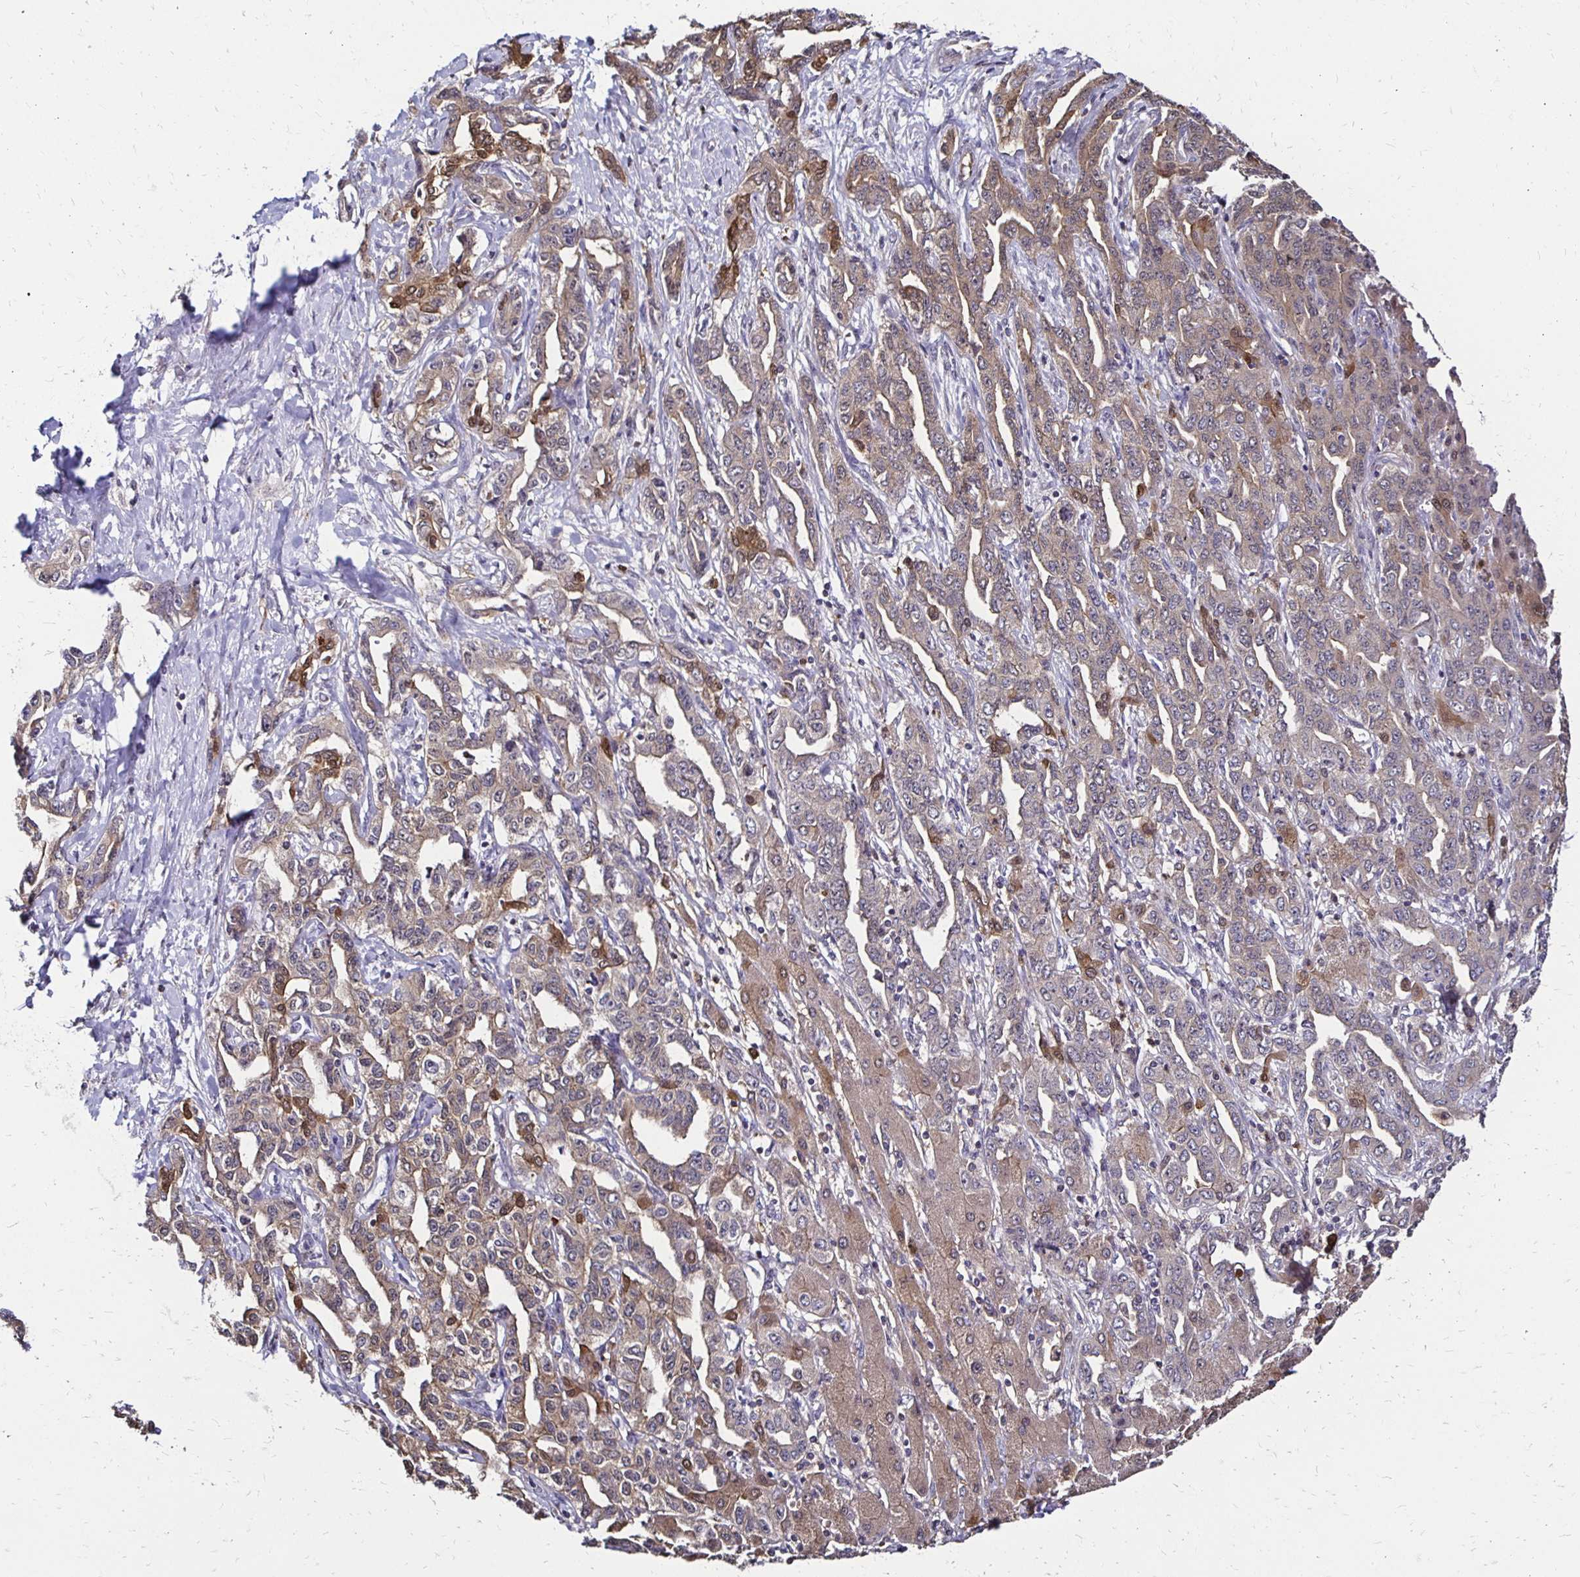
{"staining": {"intensity": "weak", "quantity": "25%-75%", "location": "cytoplasmic/membranous"}, "tissue": "liver cancer", "cell_type": "Tumor cells", "image_type": "cancer", "snomed": [{"axis": "morphology", "description": "Cholangiocarcinoma"}, {"axis": "topography", "description": "Liver"}], "caption": "A brown stain highlights weak cytoplasmic/membranous staining of a protein in human liver cholangiocarcinoma tumor cells.", "gene": "TXN", "patient": {"sex": "male", "age": 59}}